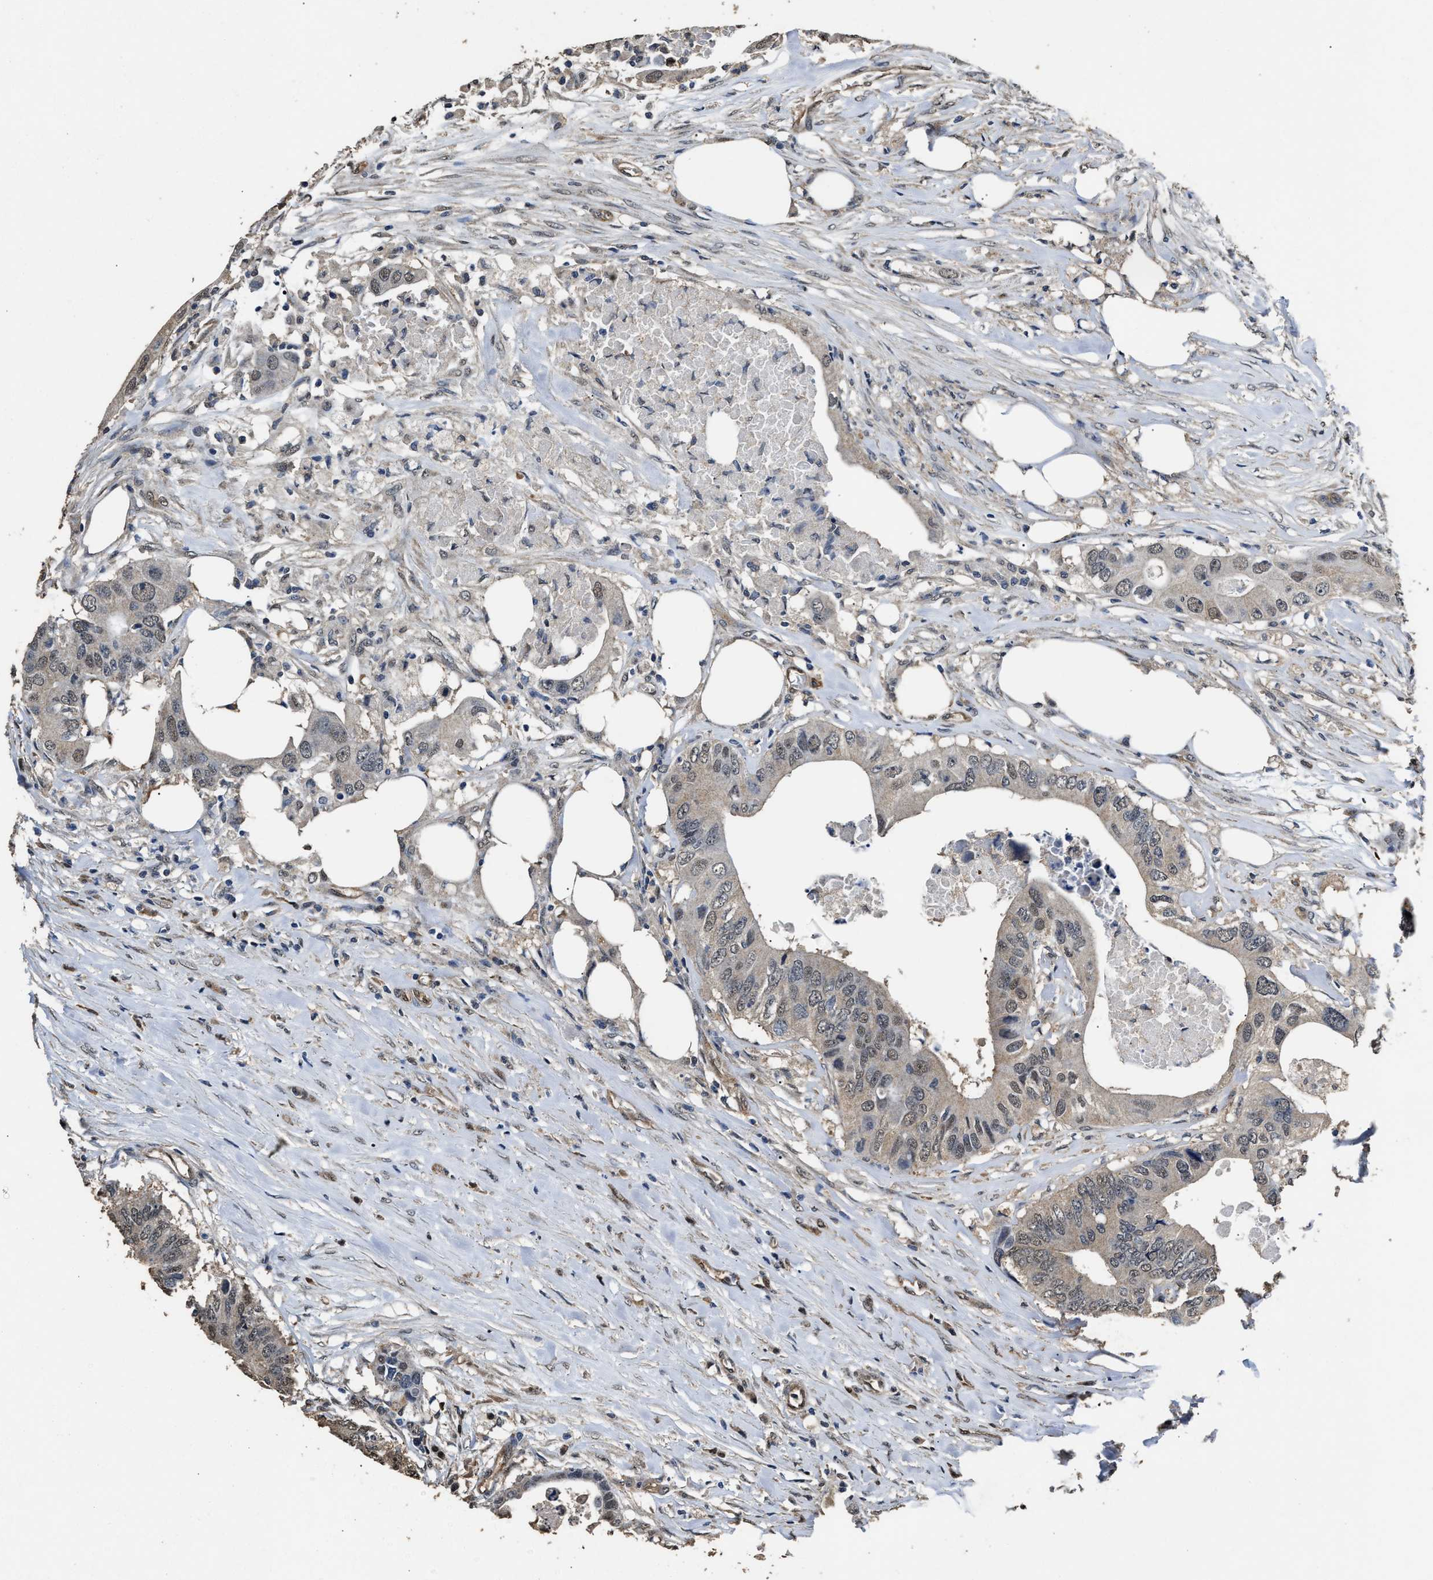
{"staining": {"intensity": "weak", "quantity": ">75%", "location": "cytoplasmic/membranous,nuclear"}, "tissue": "colorectal cancer", "cell_type": "Tumor cells", "image_type": "cancer", "snomed": [{"axis": "morphology", "description": "Adenocarcinoma, NOS"}, {"axis": "topography", "description": "Colon"}], "caption": "A low amount of weak cytoplasmic/membranous and nuclear staining is present in about >75% of tumor cells in colorectal cancer (adenocarcinoma) tissue. Using DAB (brown) and hematoxylin (blue) stains, captured at high magnification using brightfield microscopy.", "gene": "YWHAE", "patient": {"sex": "male", "age": 71}}